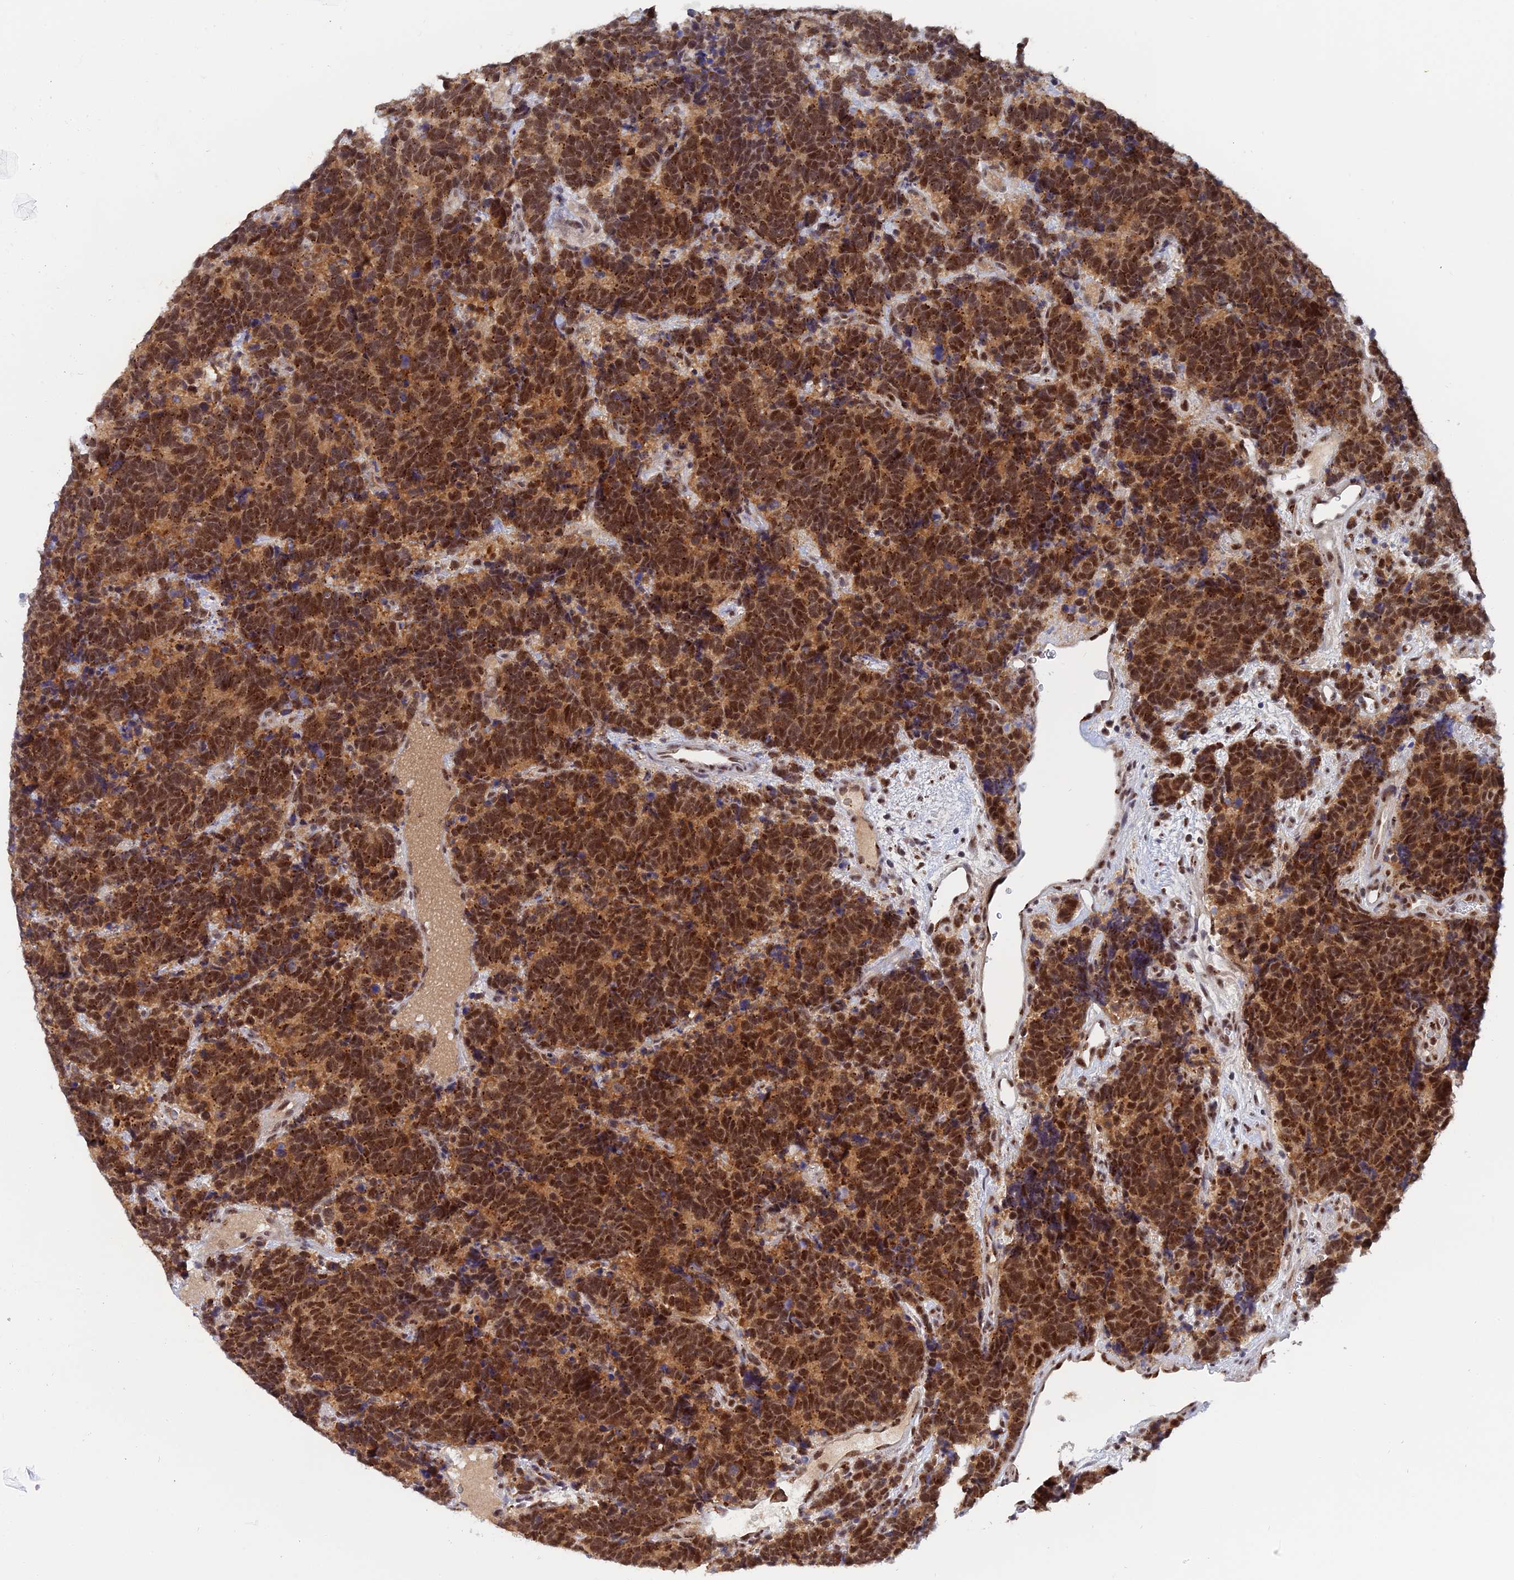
{"staining": {"intensity": "strong", "quantity": ">75%", "location": "cytoplasmic/membranous,nuclear"}, "tissue": "carcinoid", "cell_type": "Tumor cells", "image_type": "cancer", "snomed": [{"axis": "morphology", "description": "Carcinoma, NOS"}, {"axis": "morphology", "description": "Carcinoid, malignant, NOS"}, {"axis": "topography", "description": "Urinary bladder"}], "caption": "Brown immunohistochemical staining in human carcinoma shows strong cytoplasmic/membranous and nuclear staining in about >75% of tumor cells.", "gene": "THOC3", "patient": {"sex": "male", "age": 57}}